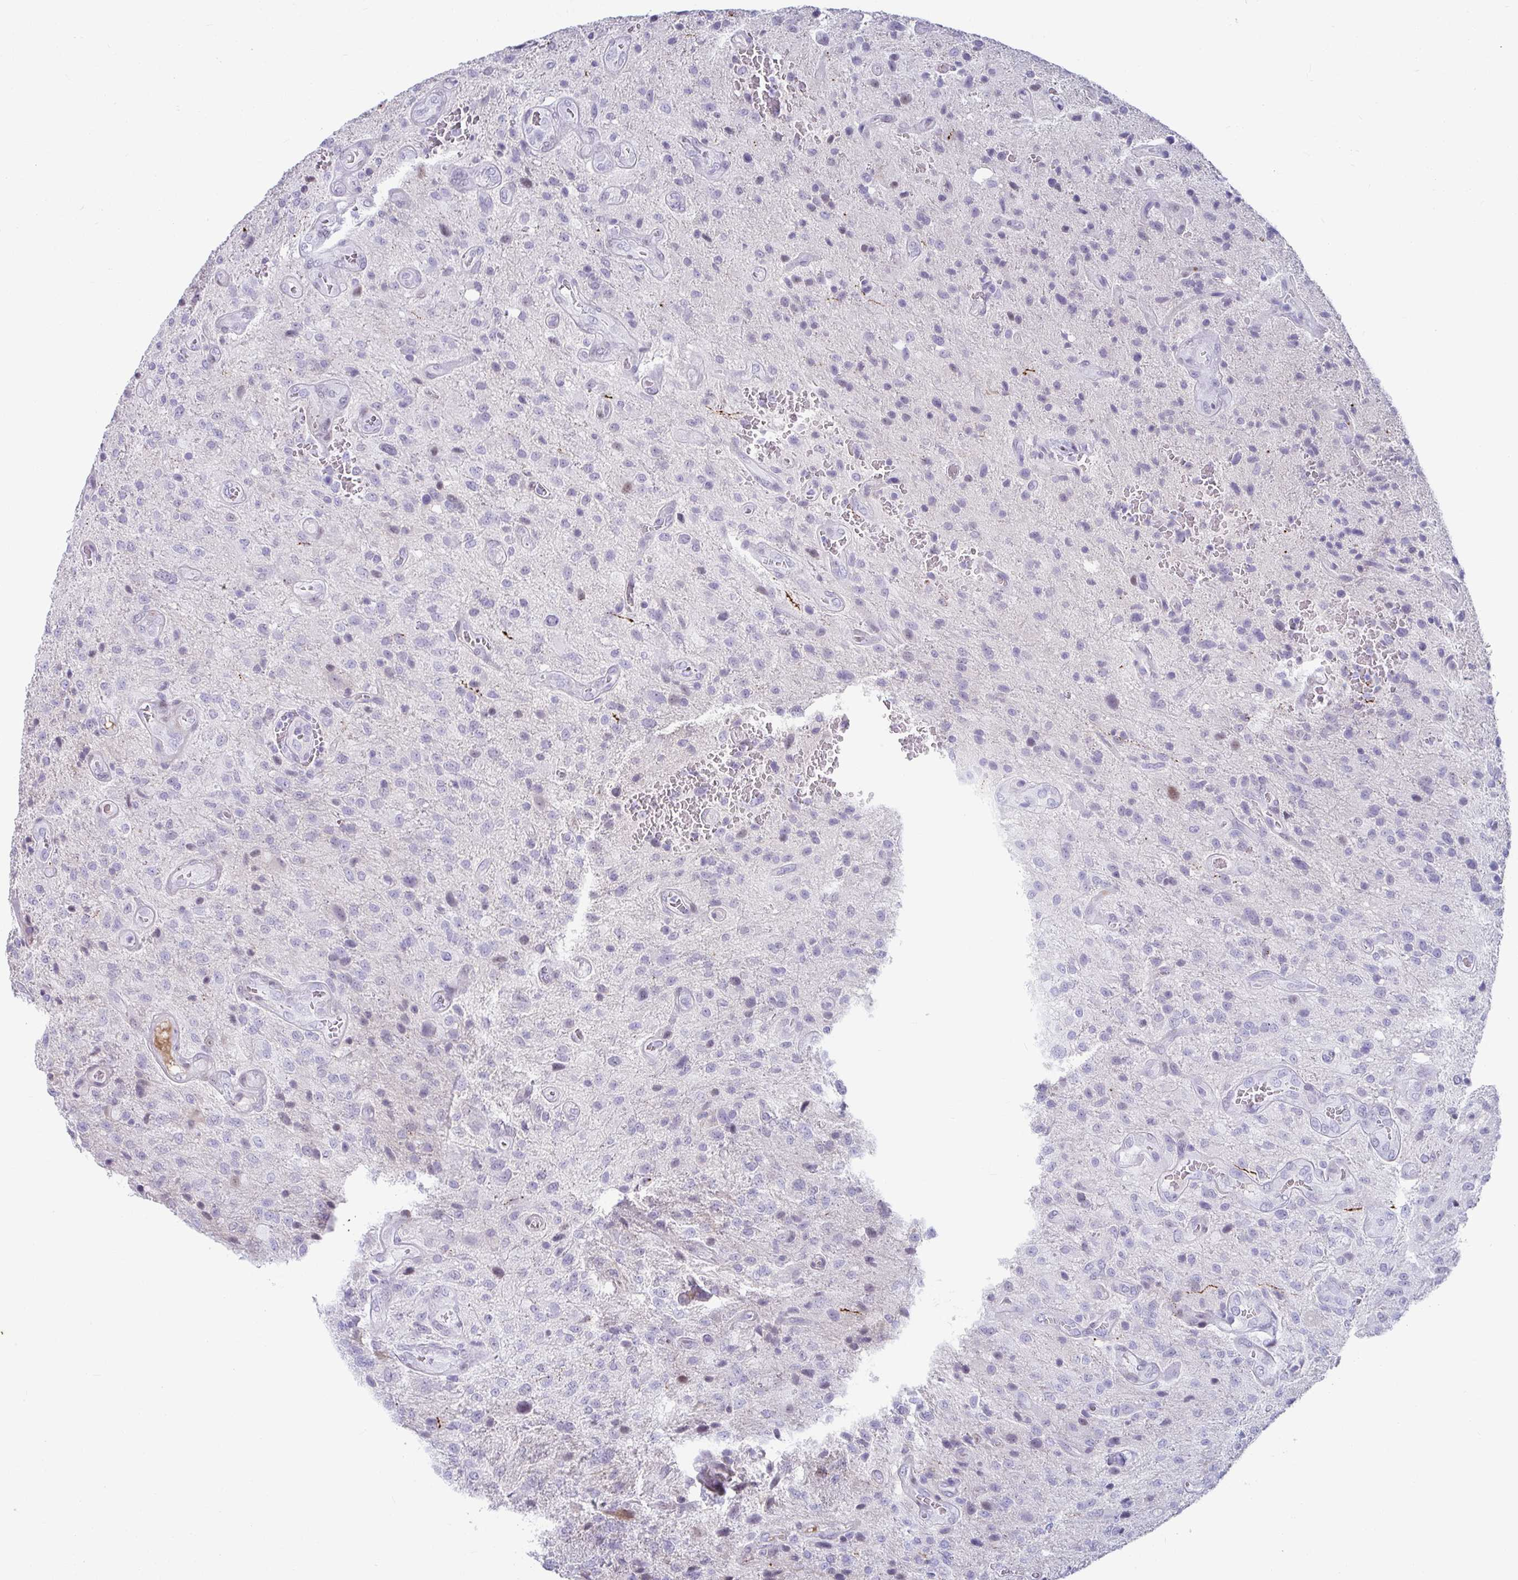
{"staining": {"intensity": "negative", "quantity": "none", "location": "none"}, "tissue": "glioma", "cell_type": "Tumor cells", "image_type": "cancer", "snomed": [{"axis": "morphology", "description": "Glioma, malignant, Low grade"}, {"axis": "topography", "description": "Brain"}], "caption": "An image of human glioma is negative for staining in tumor cells.", "gene": "NPY", "patient": {"sex": "male", "age": 66}}